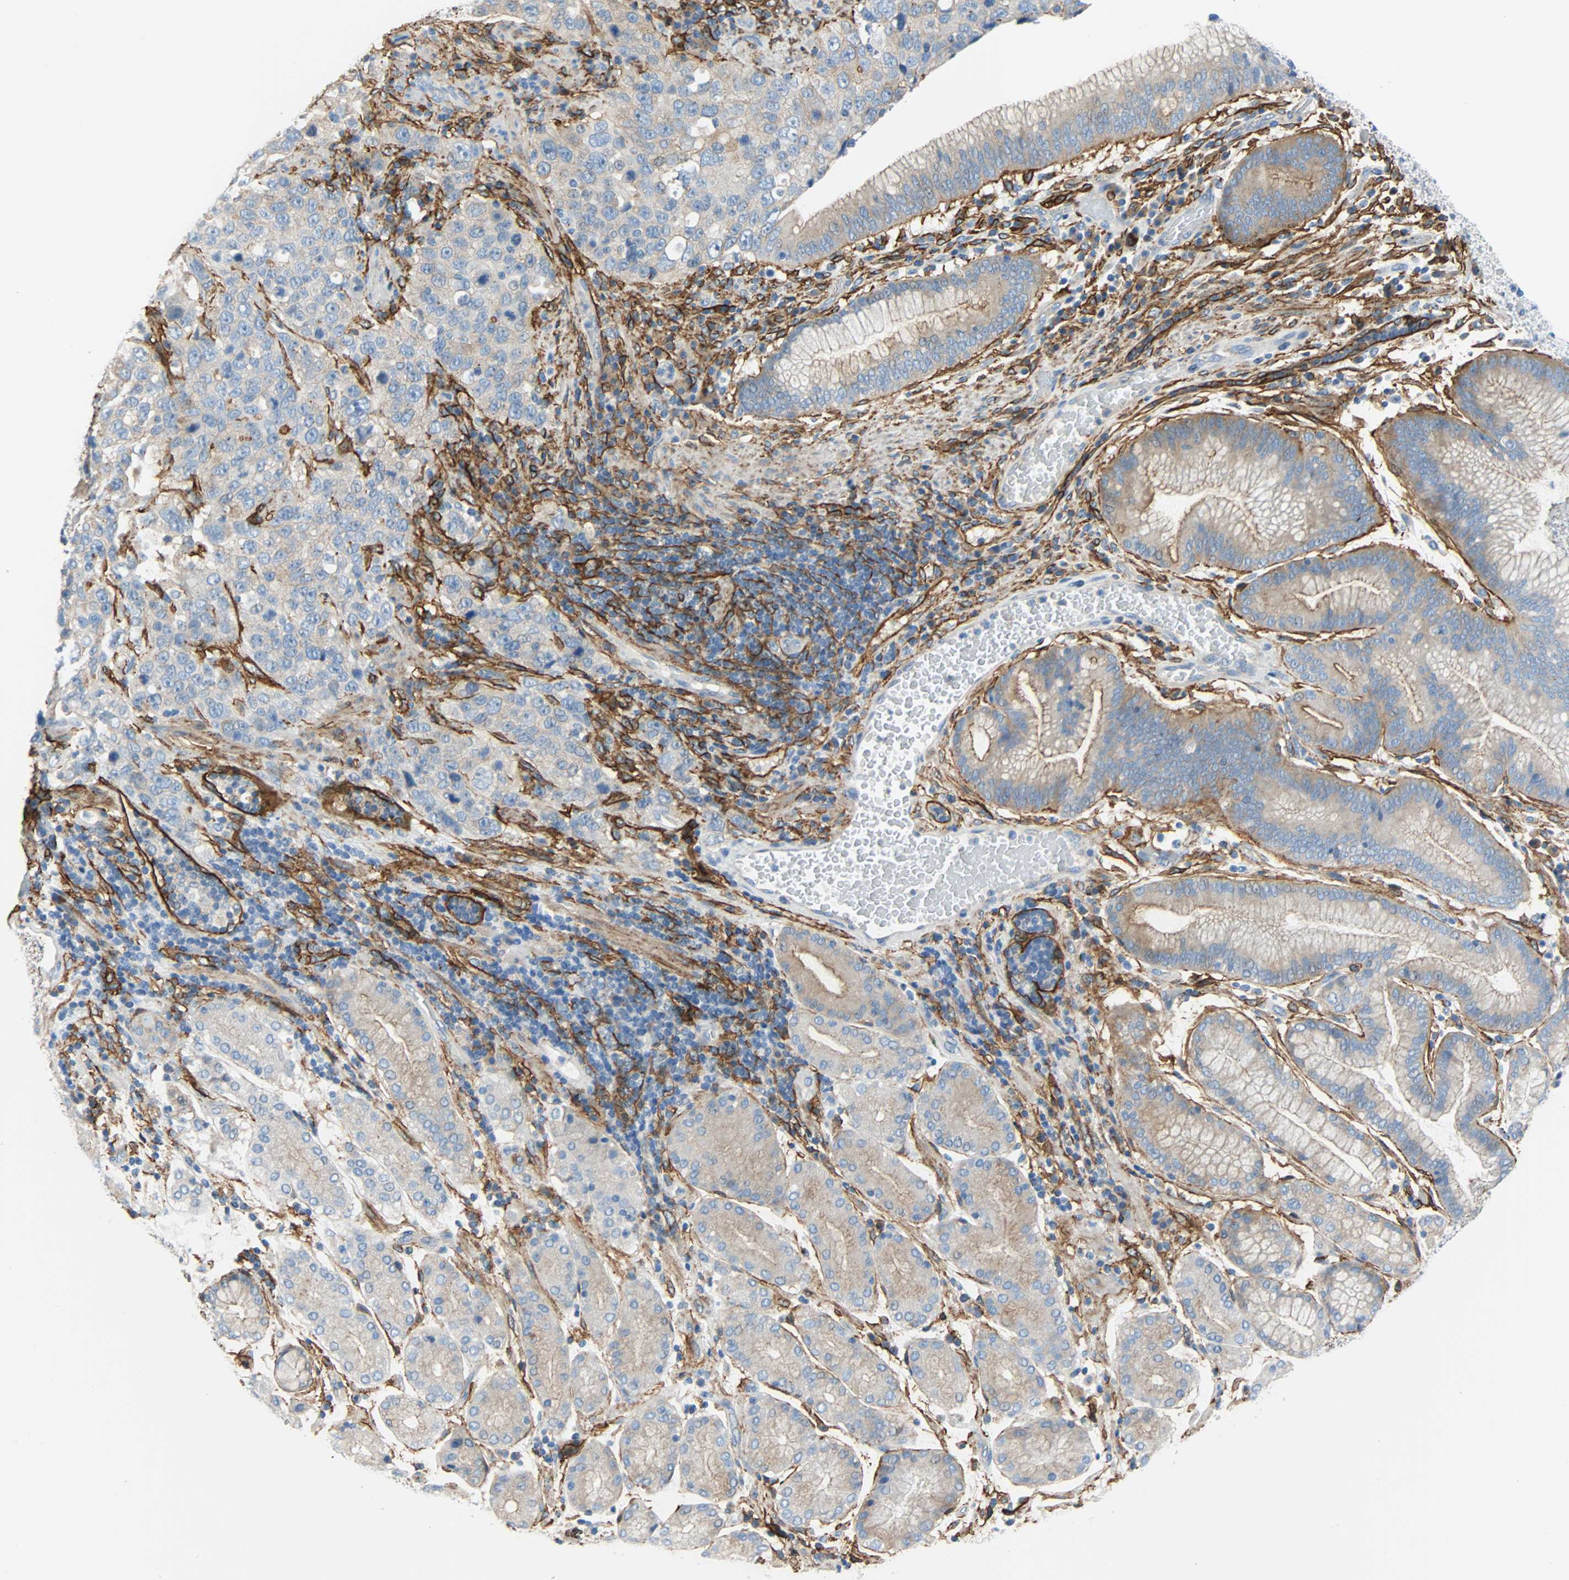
{"staining": {"intensity": "weak", "quantity": "25%-75%", "location": "cytoplasmic/membranous"}, "tissue": "stomach cancer", "cell_type": "Tumor cells", "image_type": "cancer", "snomed": [{"axis": "morphology", "description": "Normal tissue, NOS"}, {"axis": "morphology", "description": "Adenocarcinoma, NOS"}, {"axis": "topography", "description": "Stomach"}], "caption": "Stomach cancer (adenocarcinoma) tissue displays weak cytoplasmic/membranous staining in about 25%-75% of tumor cells, visualized by immunohistochemistry.", "gene": "PDPN", "patient": {"sex": "male", "age": 48}}